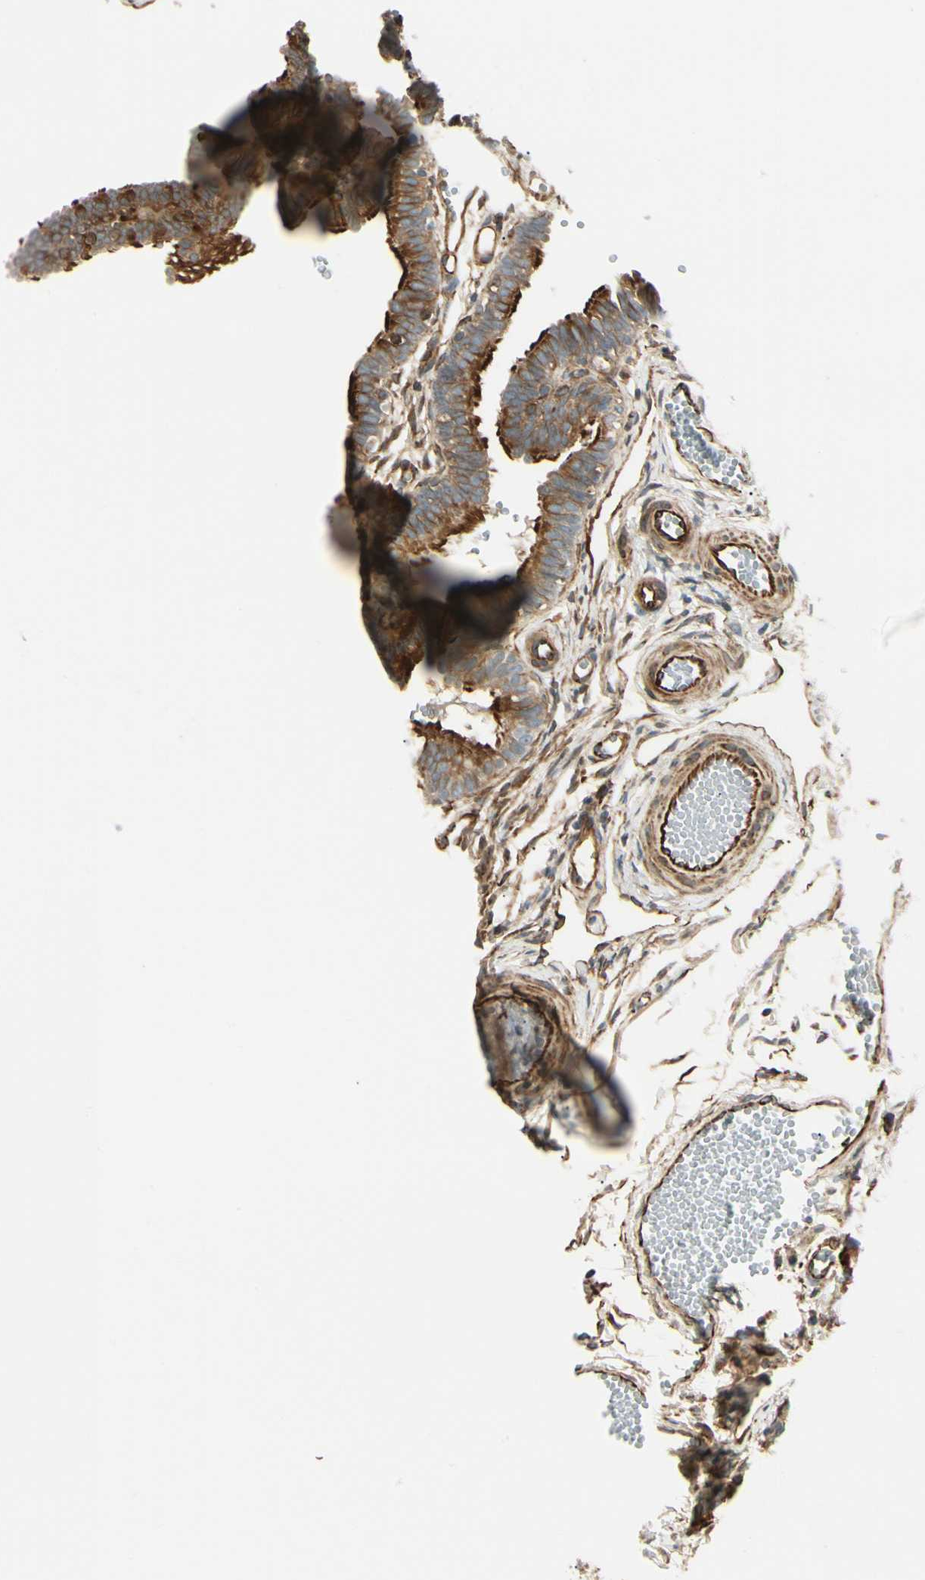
{"staining": {"intensity": "moderate", "quantity": ">75%", "location": "cytoplasmic/membranous"}, "tissue": "fallopian tube", "cell_type": "Glandular cells", "image_type": "normal", "snomed": [{"axis": "morphology", "description": "Normal tissue, NOS"}, {"axis": "topography", "description": "Fallopian tube"}, {"axis": "topography", "description": "Placenta"}], "caption": "An image showing moderate cytoplasmic/membranous staining in about >75% of glandular cells in benign fallopian tube, as visualized by brown immunohistochemical staining.", "gene": "FTH1", "patient": {"sex": "female", "age": 34}}